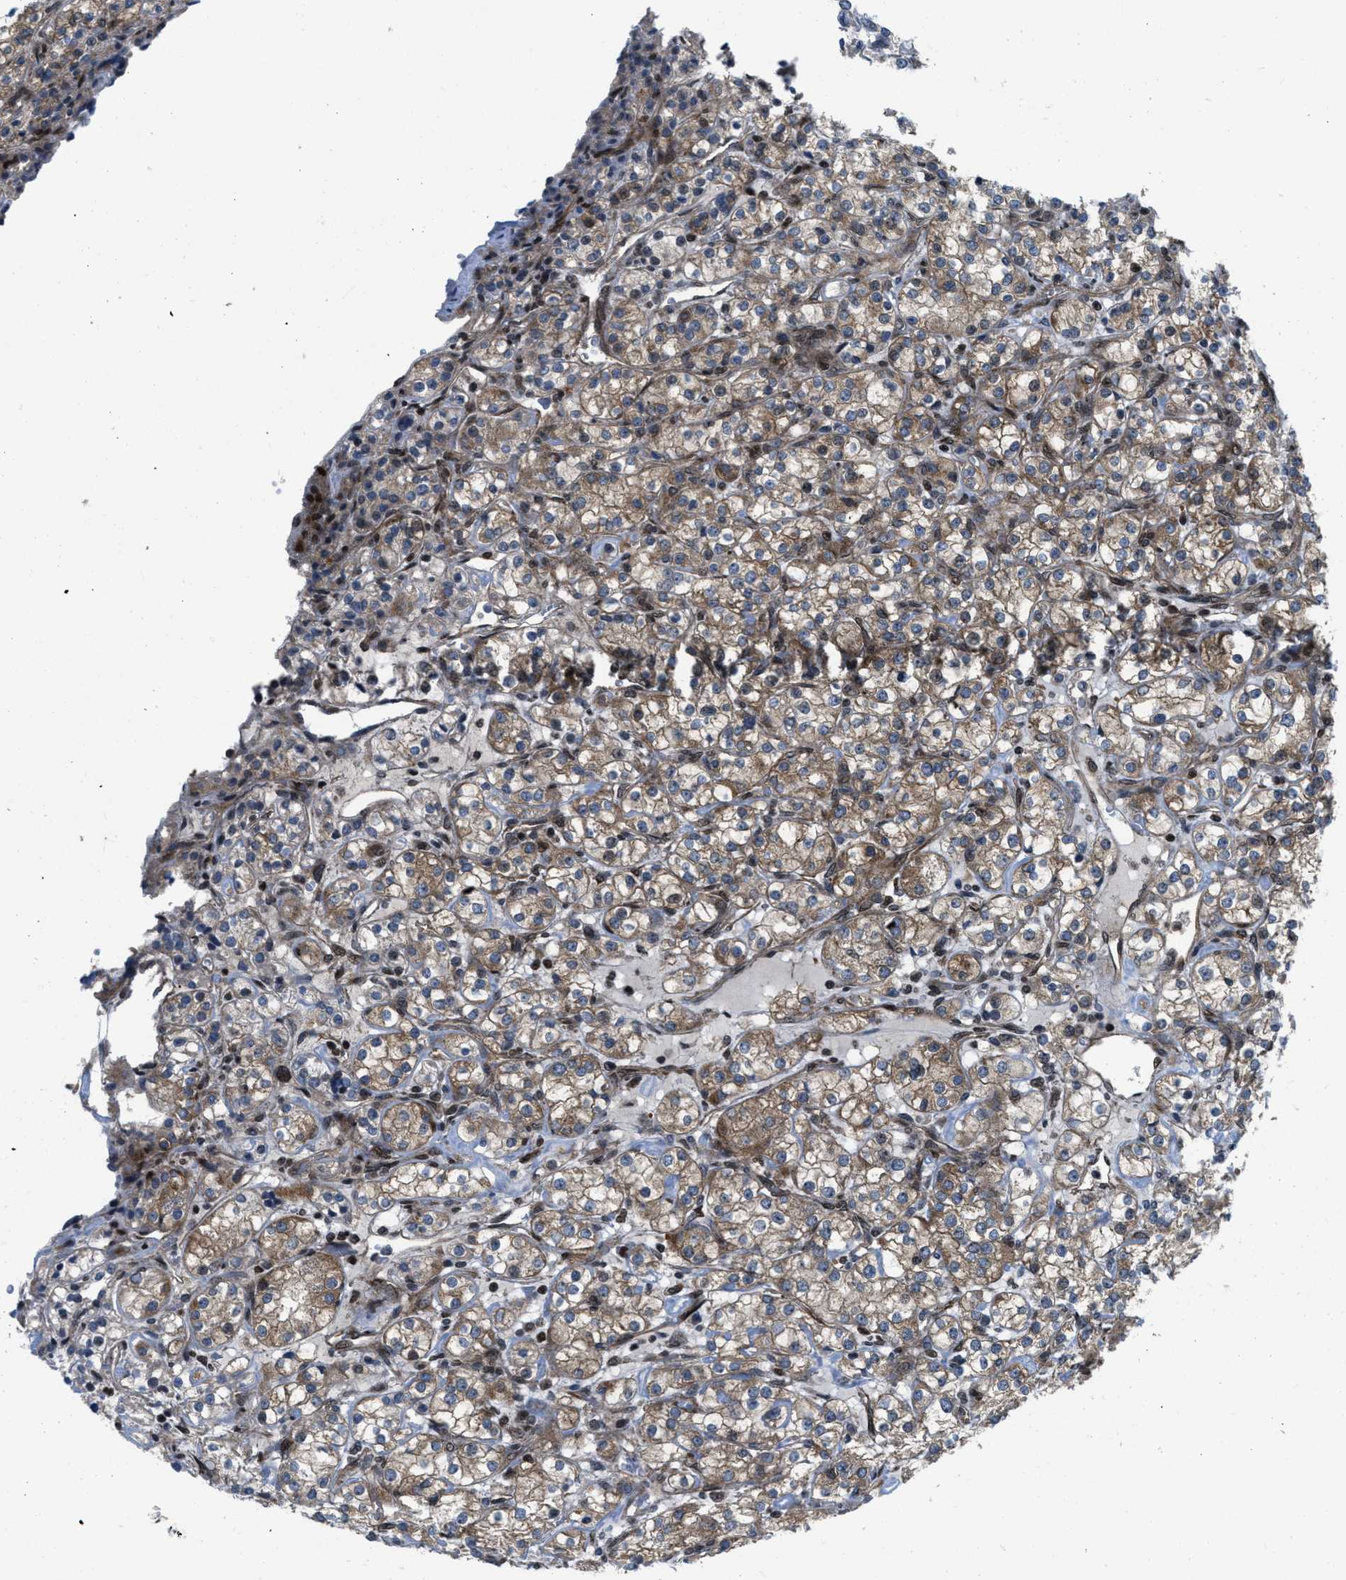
{"staining": {"intensity": "moderate", "quantity": ">75%", "location": "cytoplasmic/membranous"}, "tissue": "renal cancer", "cell_type": "Tumor cells", "image_type": "cancer", "snomed": [{"axis": "morphology", "description": "Adenocarcinoma, NOS"}, {"axis": "topography", "description": "Kidney"}], "caption": "A brown stain shows moderate cytoplasmic/membranous positivity of a protein in human renal adenocarcinoma tumor cells.", "gene": "PPP2CB", "patient": {"sex": "male", "age": 77}}